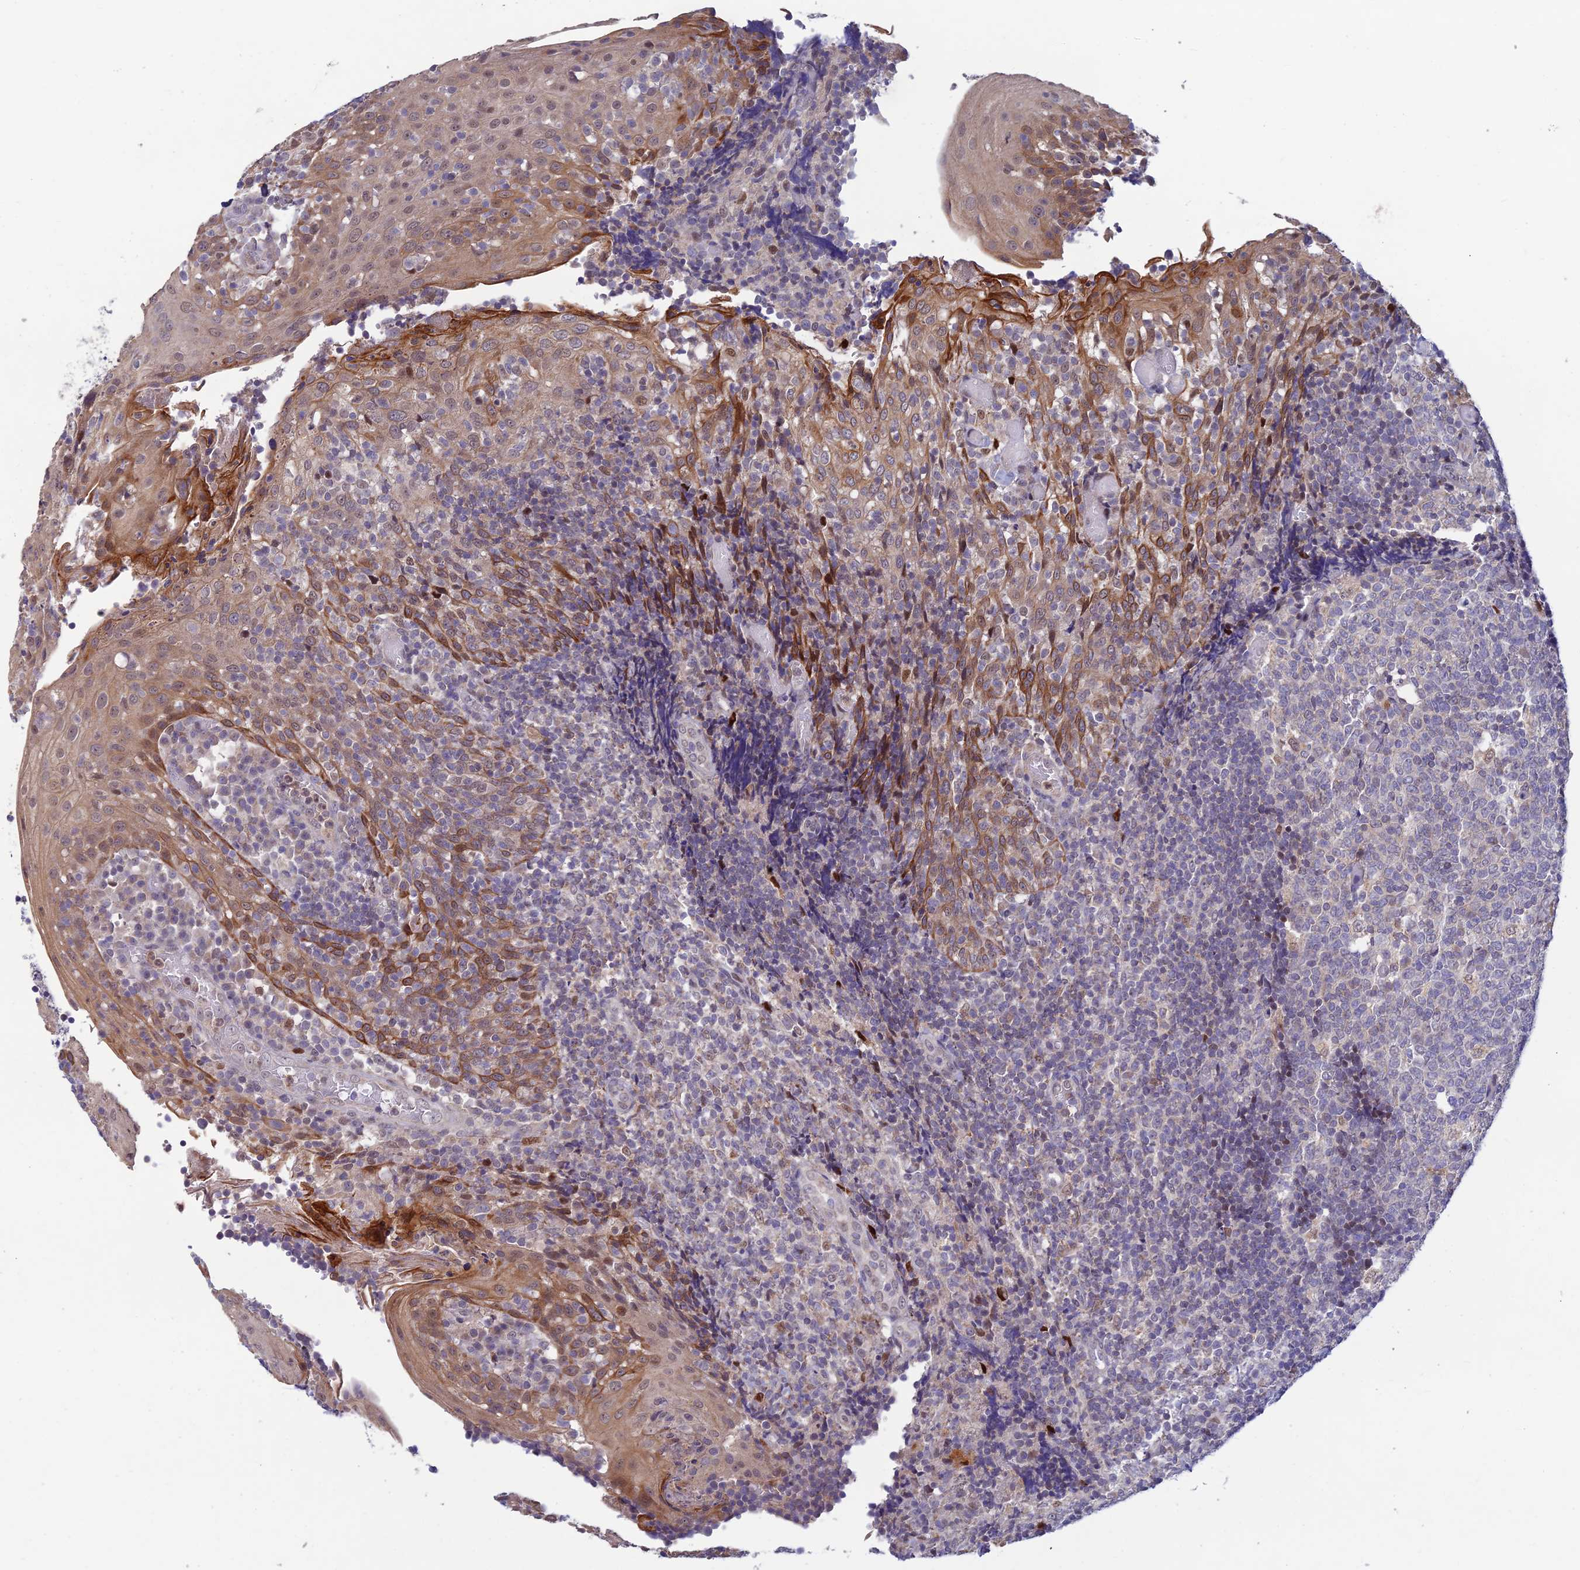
{"staining": {"intensity": "weak", "quantity": "<25%", "location": "nuclear"}, "tissue": "tonsil", "cell_type": "Germinal center cells", "image_type": "normal", "snomed": [{"axis": "morphology", "description": "Normal tissue, NOS"}, {"axis": "topography", "description": "Tonsil"}], "caption": "An image of human tonsil is negative for staining in germinal center cells.", "gene": "FASTKD5", "patient": {"sex": "female", "age": 19}}